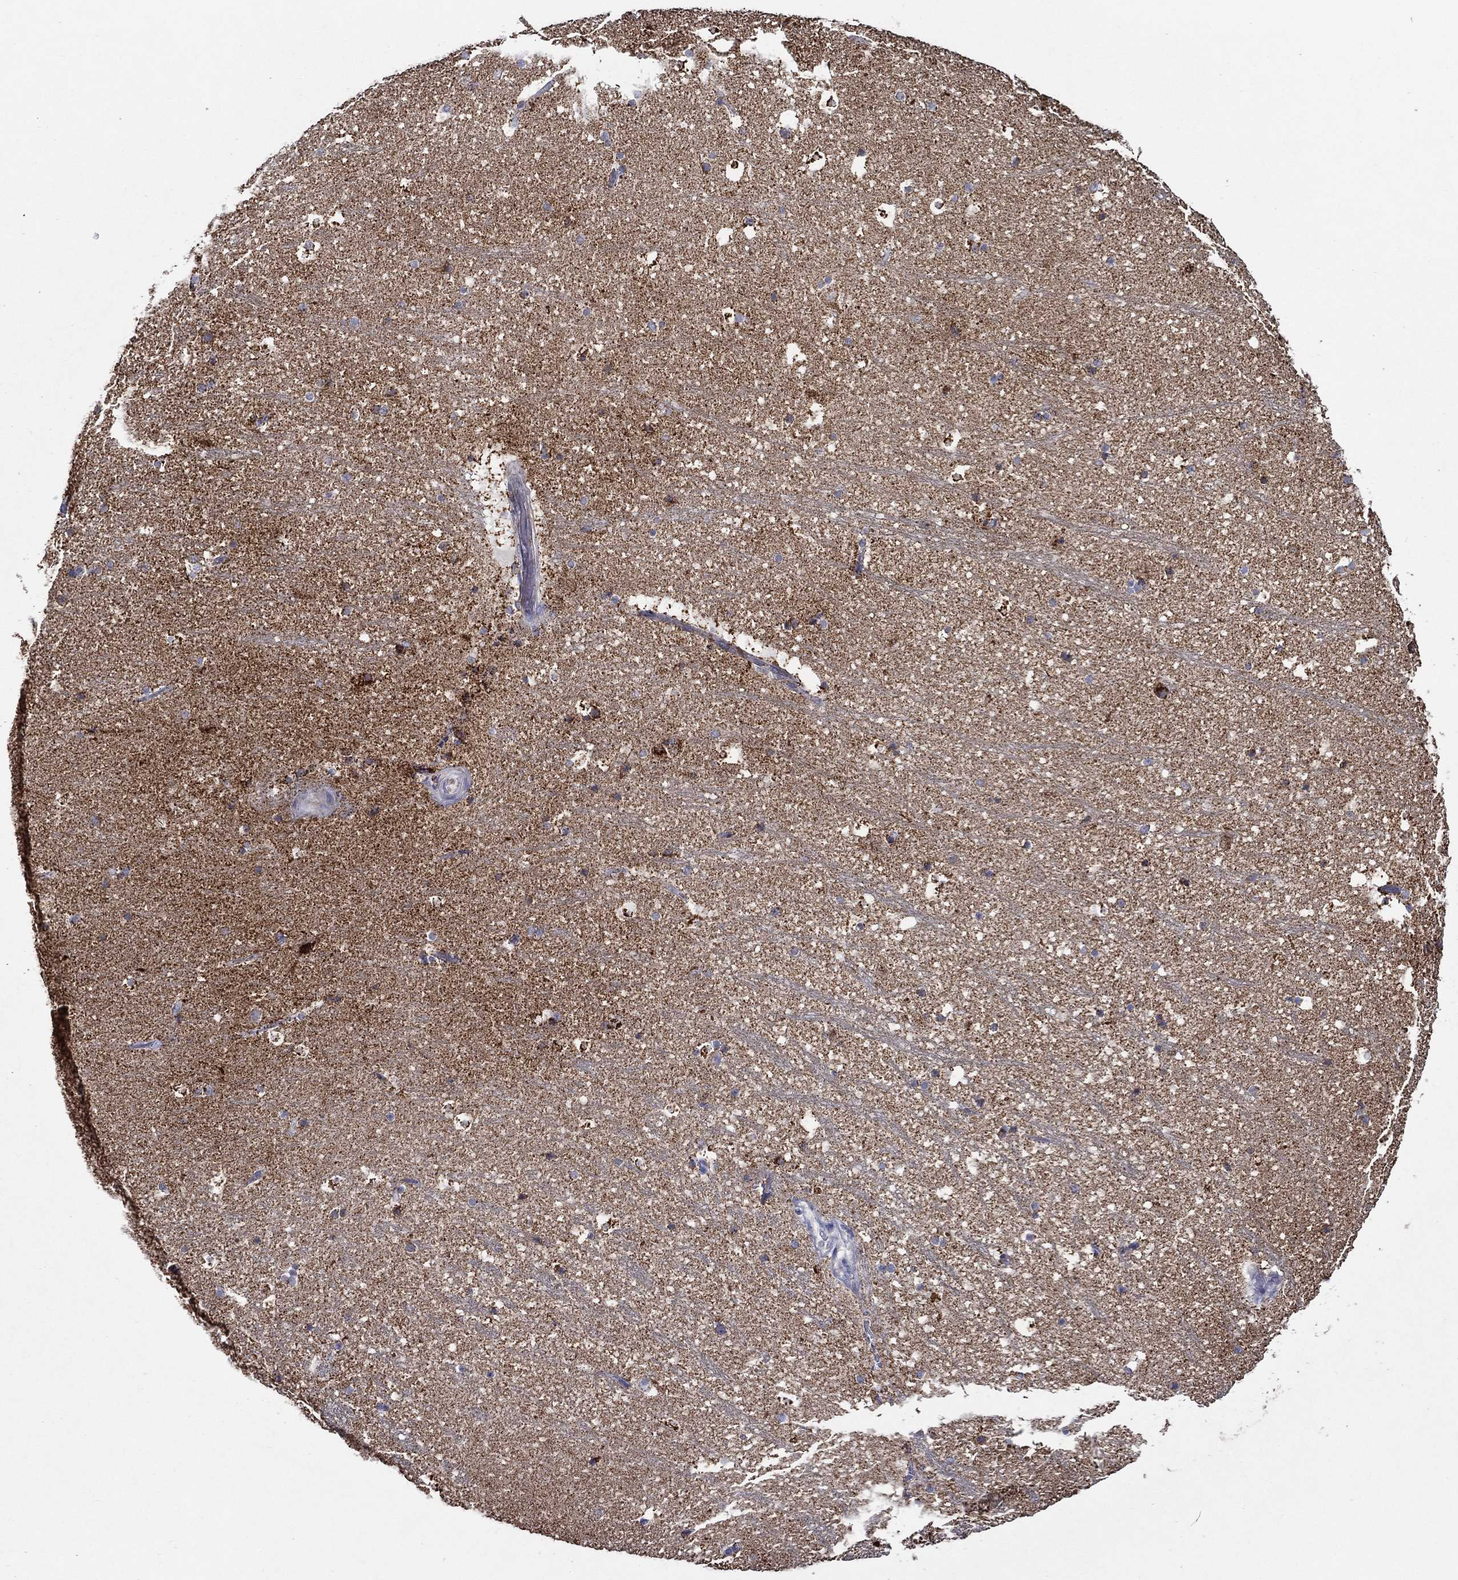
{"staining": {"intensity": "moderate", "quantity": "<25%", "location": "cytoplasmic/membranous"}, "tissue": "hippocampus", "cell_type": "Glial cells", "image_type": "normal", "snomed": [{"axis": "morphology", "description": "Normal tissue, NOS"}, {"axis": "topography", "description": "Hippocampus"}], "caption": "A low amount of moderate cytoplasmic/membranous staining is identified in approximately <25% of glial cells in benign hippocampus.", "gene": "SFXN1", "patient": {"sex": "male", "age": 51}}